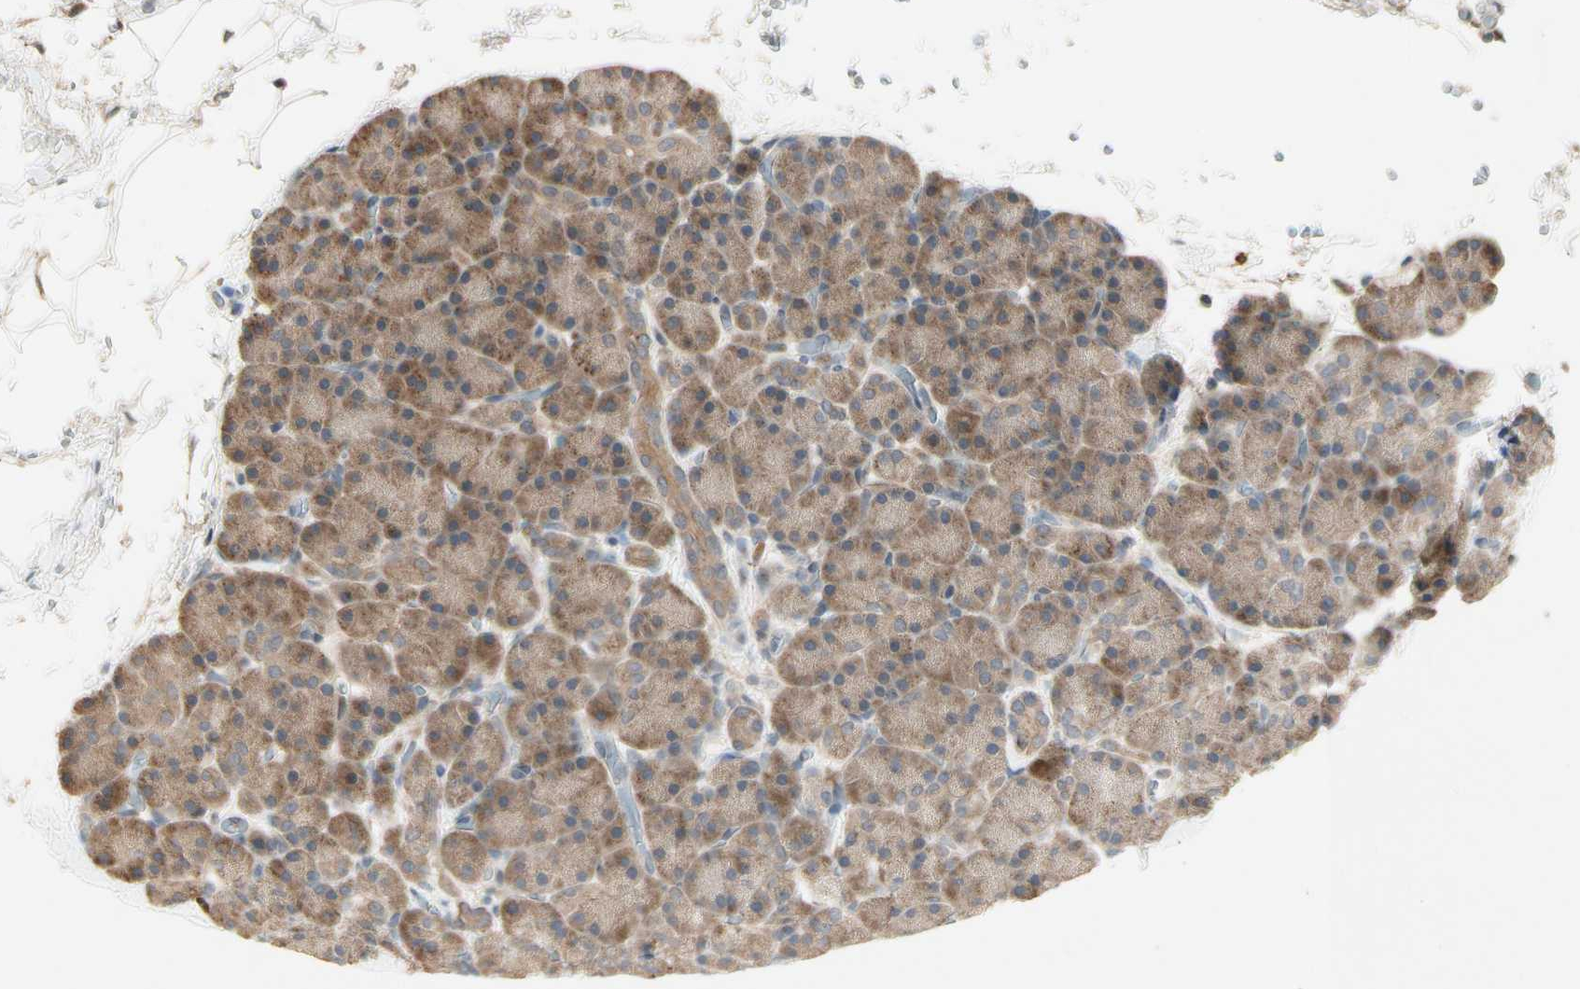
{"staining": {"intensity": "moderate", "quantity": ">75%", "location": "cytoplasmic/membranous"}, "tissue": "pancreas", "cell_type": "Exocrine glandular cells", "image_type": "normal", "snomed": [{"axis": "morphology", "description": "Normal tissue, NOS"}, {"axis": "topography", "description": "Pancreas"}], "caption": "The immunohistochemical stain highlights moderate cytoplasmic/membranous staining in exocrine glandular cells of normal pancreas. Nuclei are stained in blue.", "gene": "ATG4C", "patient": {"sex": "female", "age": 35}}